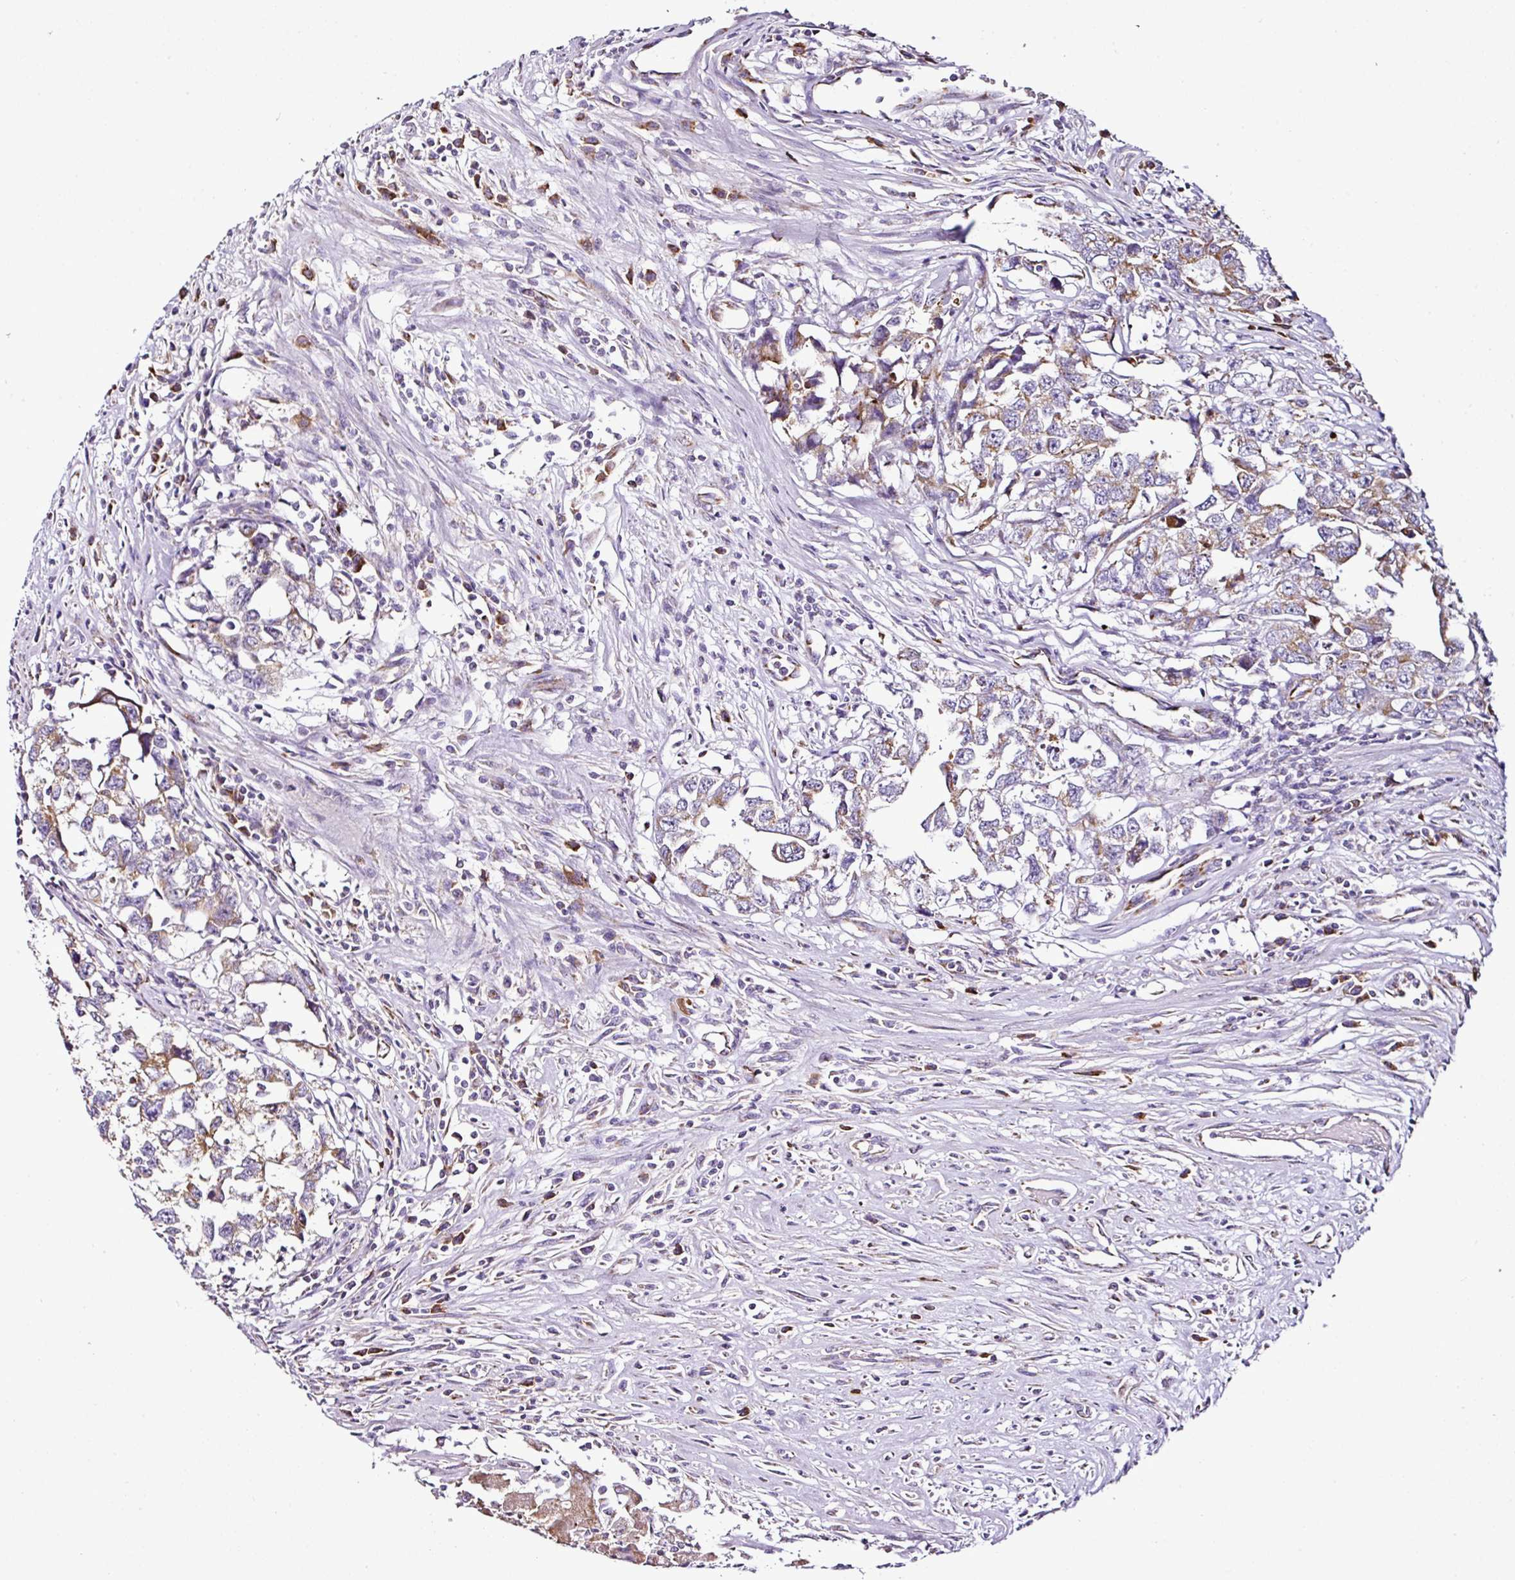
{"staining": {"intensity": "moderate", "quantity": "<25%", "location": "cytoplasmic/membranous"}, "tissue": "testis cancer", "cell_type": "Tumor cells", "image_type": "cancer", "snomed": [{"axis": "morphology", "description": "Carcinoma, Embryonal, NOS"}, {"axis": "topography", "description": "Testis"}], "caption": "Immunohistochemical staining of human testis cancer shows low levels of moderate cytoplasmic/membranous staining in approximately <25% of tumor cells.", "gene": "DPAGT1", "patient": {"sex": "male", "age": 22}}